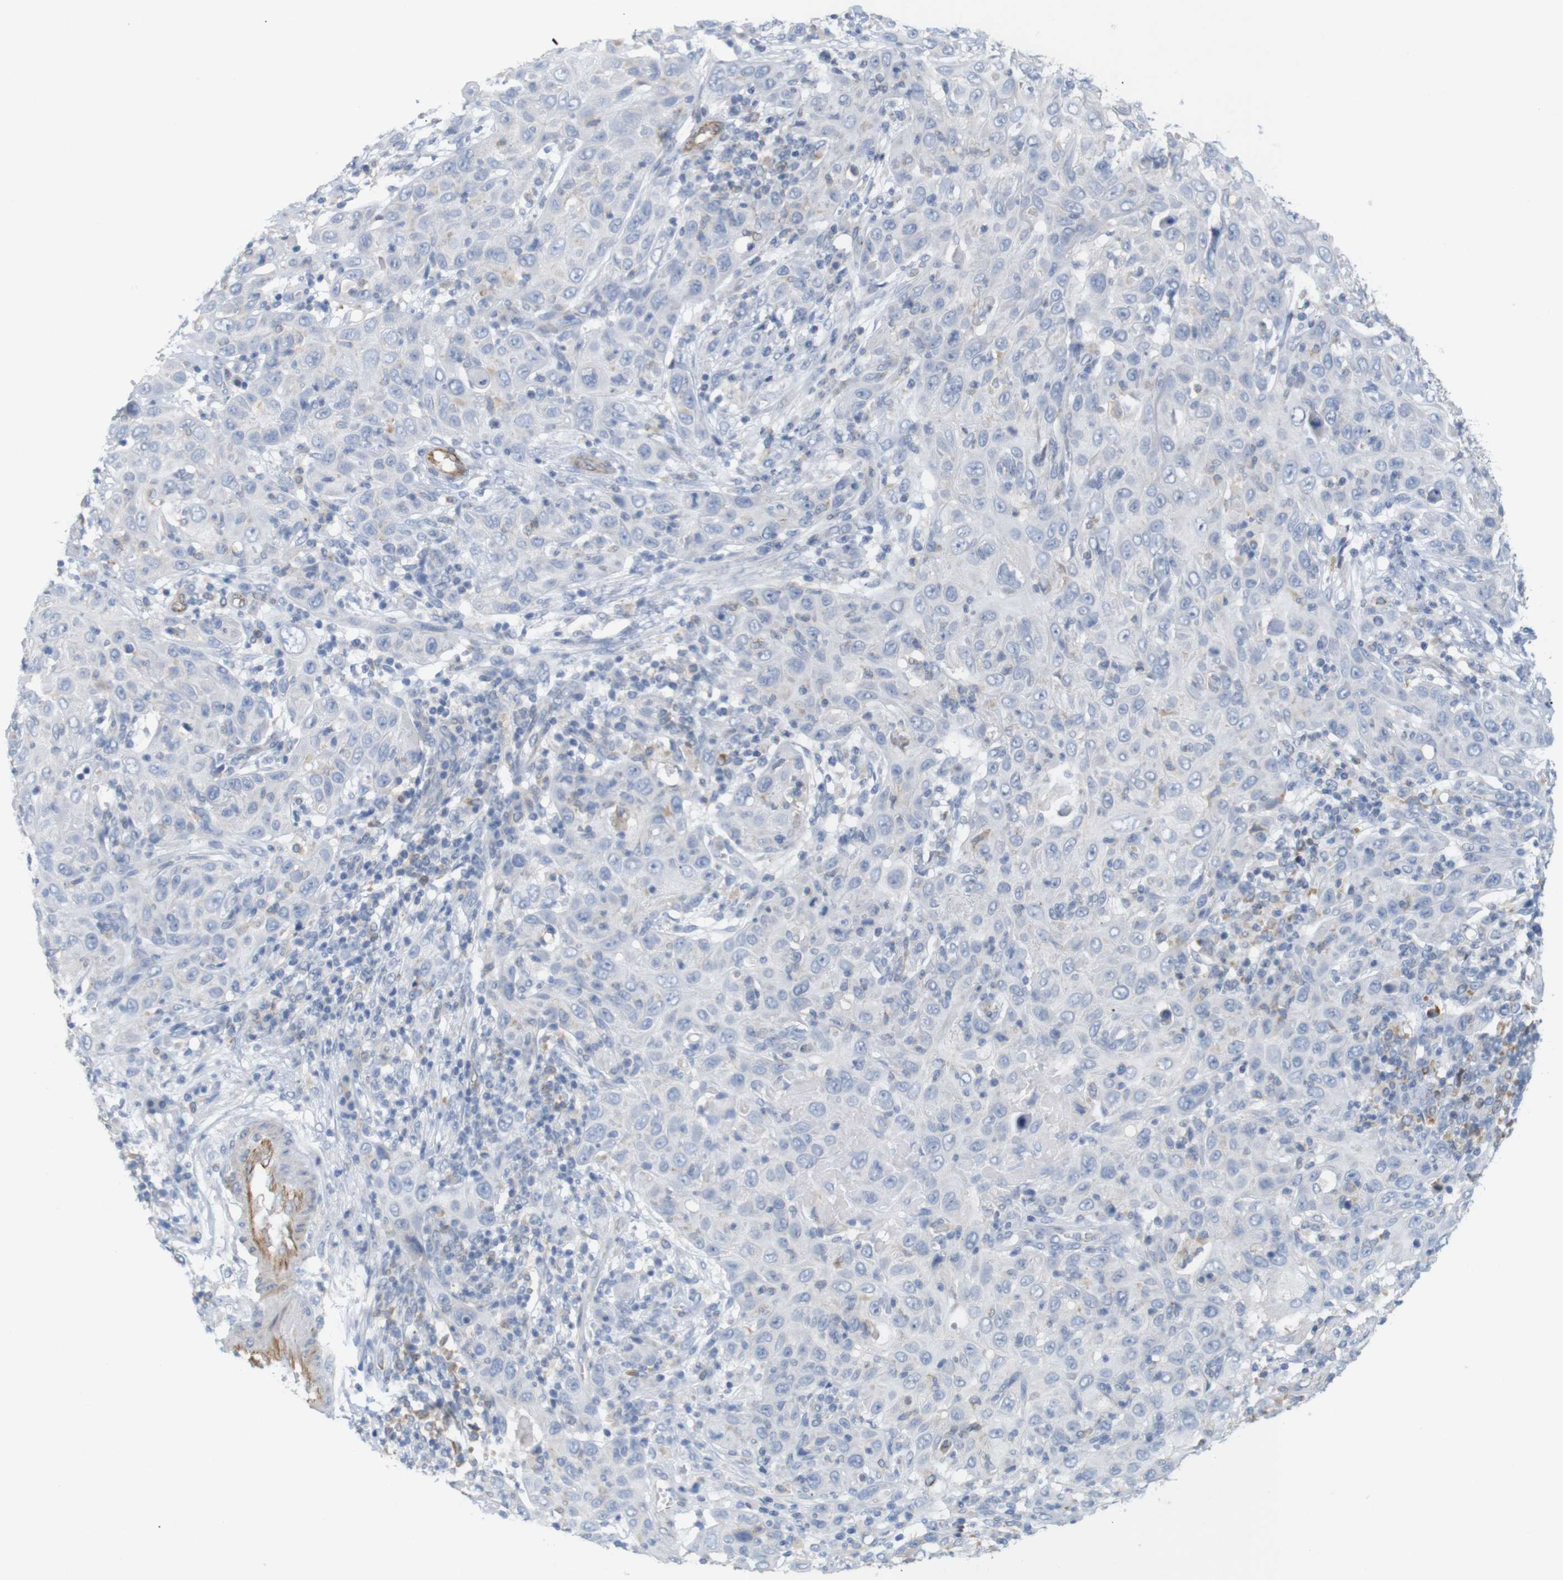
{"staining": {"intensity": "negative", "quantity": "none", "location": "none"}, "tissue": "skin cancer", "cell_type": "Tumor cells", "image_type": "cancer", "snomed": [{"axis": "morphology", "description": "Squamous cell carcinoma, NOS"}, {"axis": "topography", "description": "Skin"}], "caption": "This histopathology image is of skin squamous cell carcinoma stained with immunohistochemistry to label a protein in brown with the nuclei are counter-stained blue. There is no staining in tumor cells.", "gene": "ITPR1", "patient": {"sex": "female", "age": 88}}